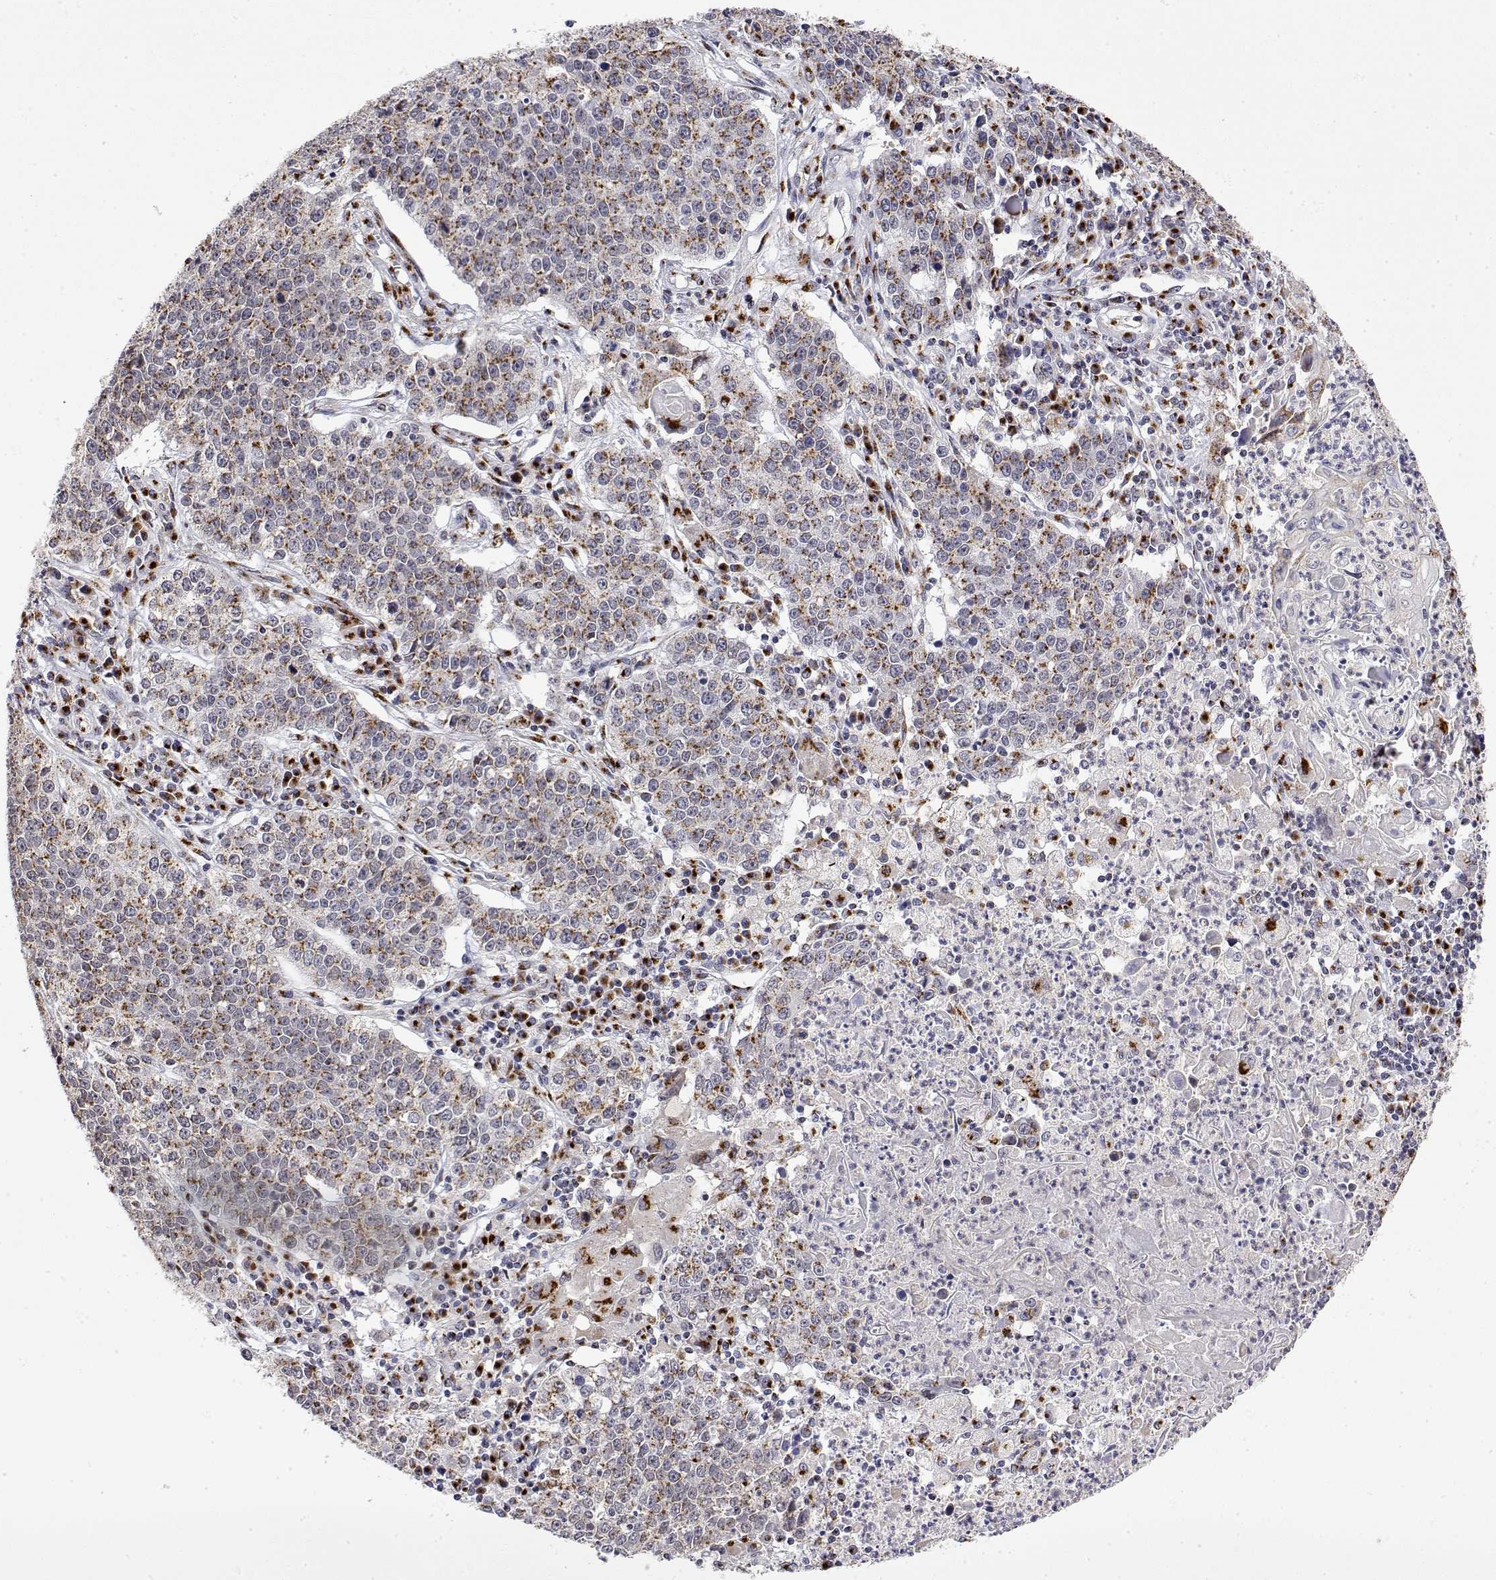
{"staining": {"intensity": "moderate", "quantity": ">75%", "location": "cytoplasmic/membranous"}, "tissue": "lung cancer", "cell_type": "Tumor cells", "image_type": "cancer", "snomed": [{"axis": "morphology", "description": "Squamous cell carcinoma, NOS"}, {"axis": "morphology", "description": "Squamous cell carcinoma, metastatic, NOS"}, {"axis": "topography", "description": "Lung"}, {"axis": "topography", "description": "Pleura, NOS"}], "caption": "About >75% of tumor cells in human lung cancer reveal moderate cytoplasmic/membranous protein positivity as visualized by brown immunohistochemical staining.", "gene": "YIPF3", "patient": {"sex": "male", "age": 72}}